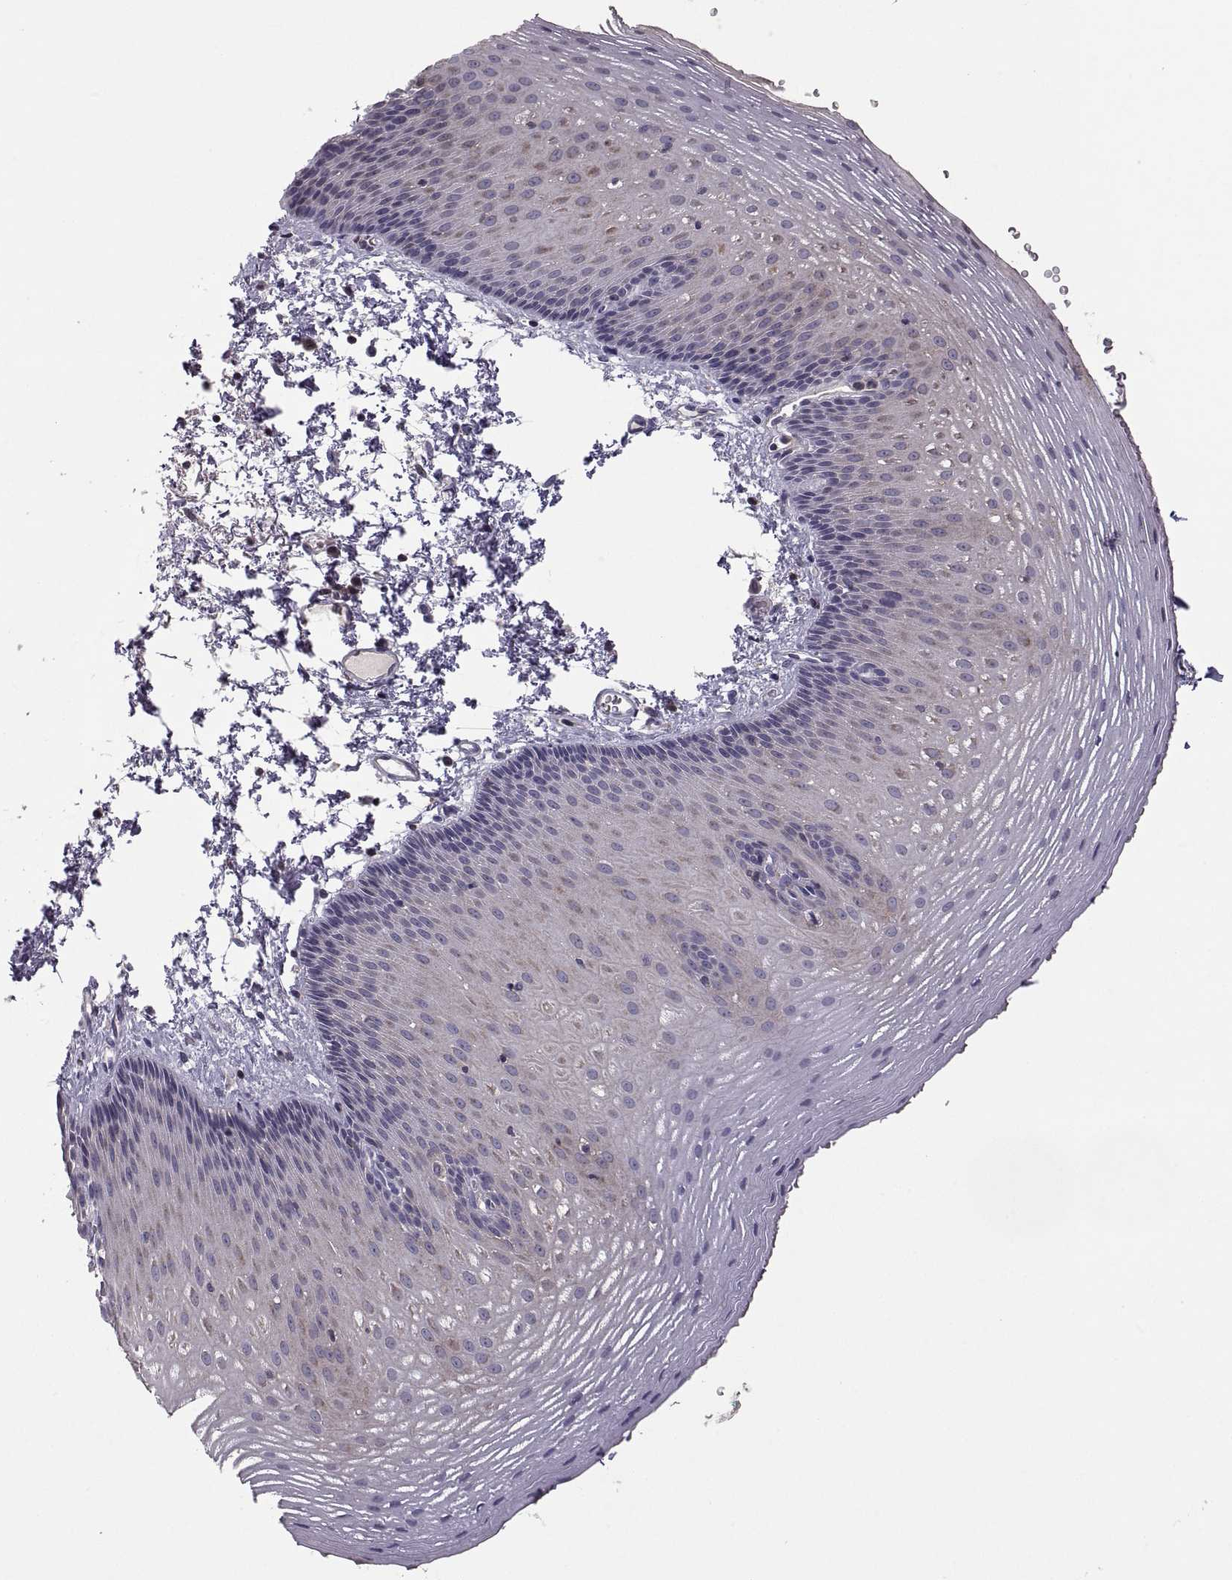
{"staining": {"intensity": "moderate", "quantity": "<25%", "location": "cytoplasmic/membranous"}, "tissue": "esophagus", "cell_type": "Squamous epithelial cells", "image_type": "normal", "snomed": [{"axis": "morphology", "description": "Normal tissue, NOS"}, {"axis": "topography", "description": "Esophagus"}], "caption": "Protein expression analysis of unremarkable human esophagus reveals moderate cytoplasmic/membranous expression in about <25% of squamous epithelial cells.", "gene": "EZR", "patient": {"sex": "male", "age": 76}}